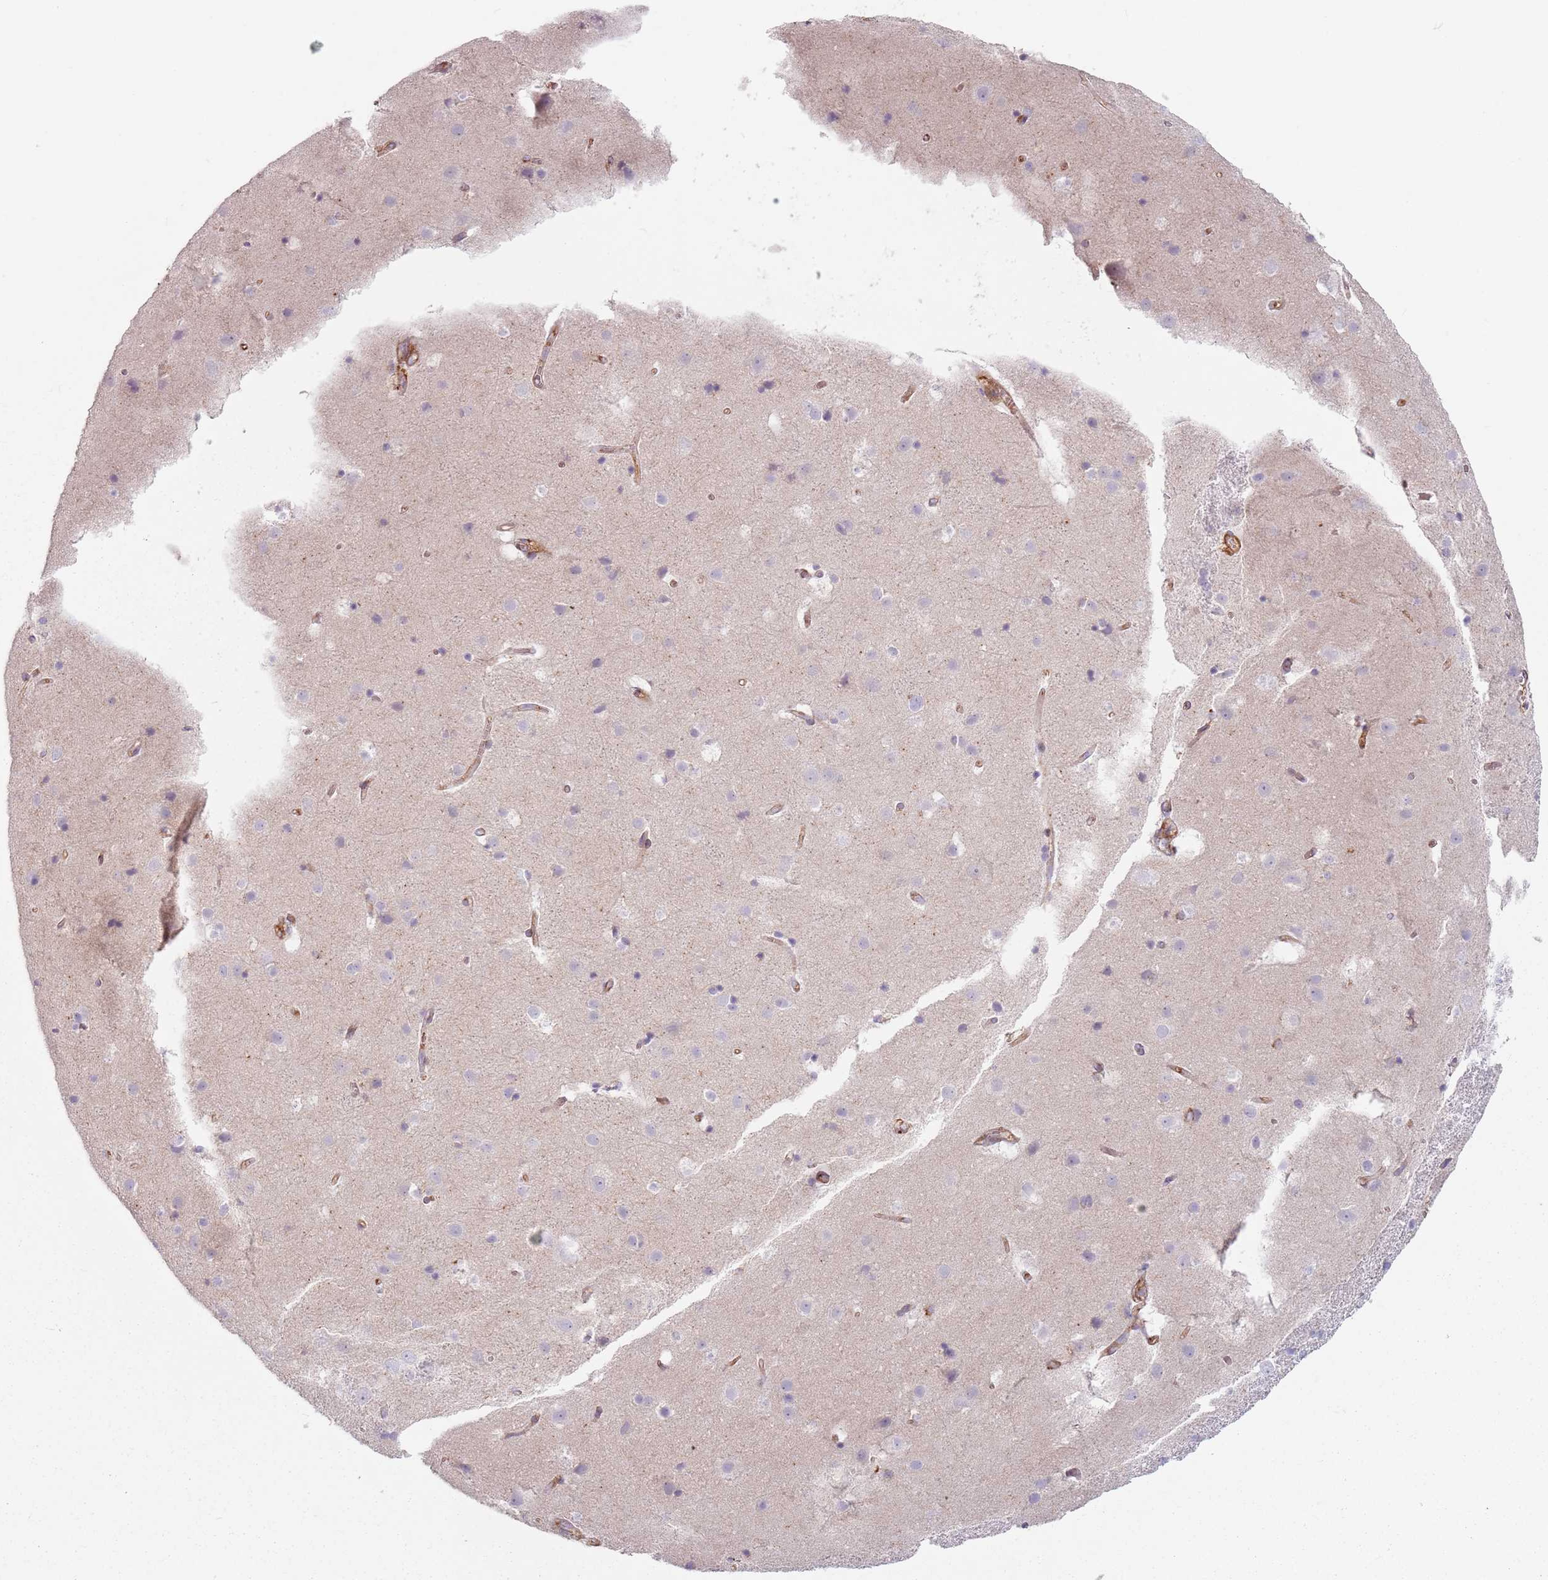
{"staining": {"intensity": "moderate", "quantity": ">75%", "location": "cytoplasmic/membranous"}, "tissue": "cerebral cortex", "cell_type": "Endothelial cells", "image_type": "normal", "snomed": [{"axis": "morphology", "description": "Normal tissue, NOS"}, {"axis": "topography", "description": "Cerebral cortex"}], "caption": "IHC (DAB) staining of benign human cerebral cortex displays moderate cytoplasmic/membranous protein positivity in approximately >75% of endothelial cells.", "gene": "TPD52L2", "patient": {"sex": "male", "age": 54}}